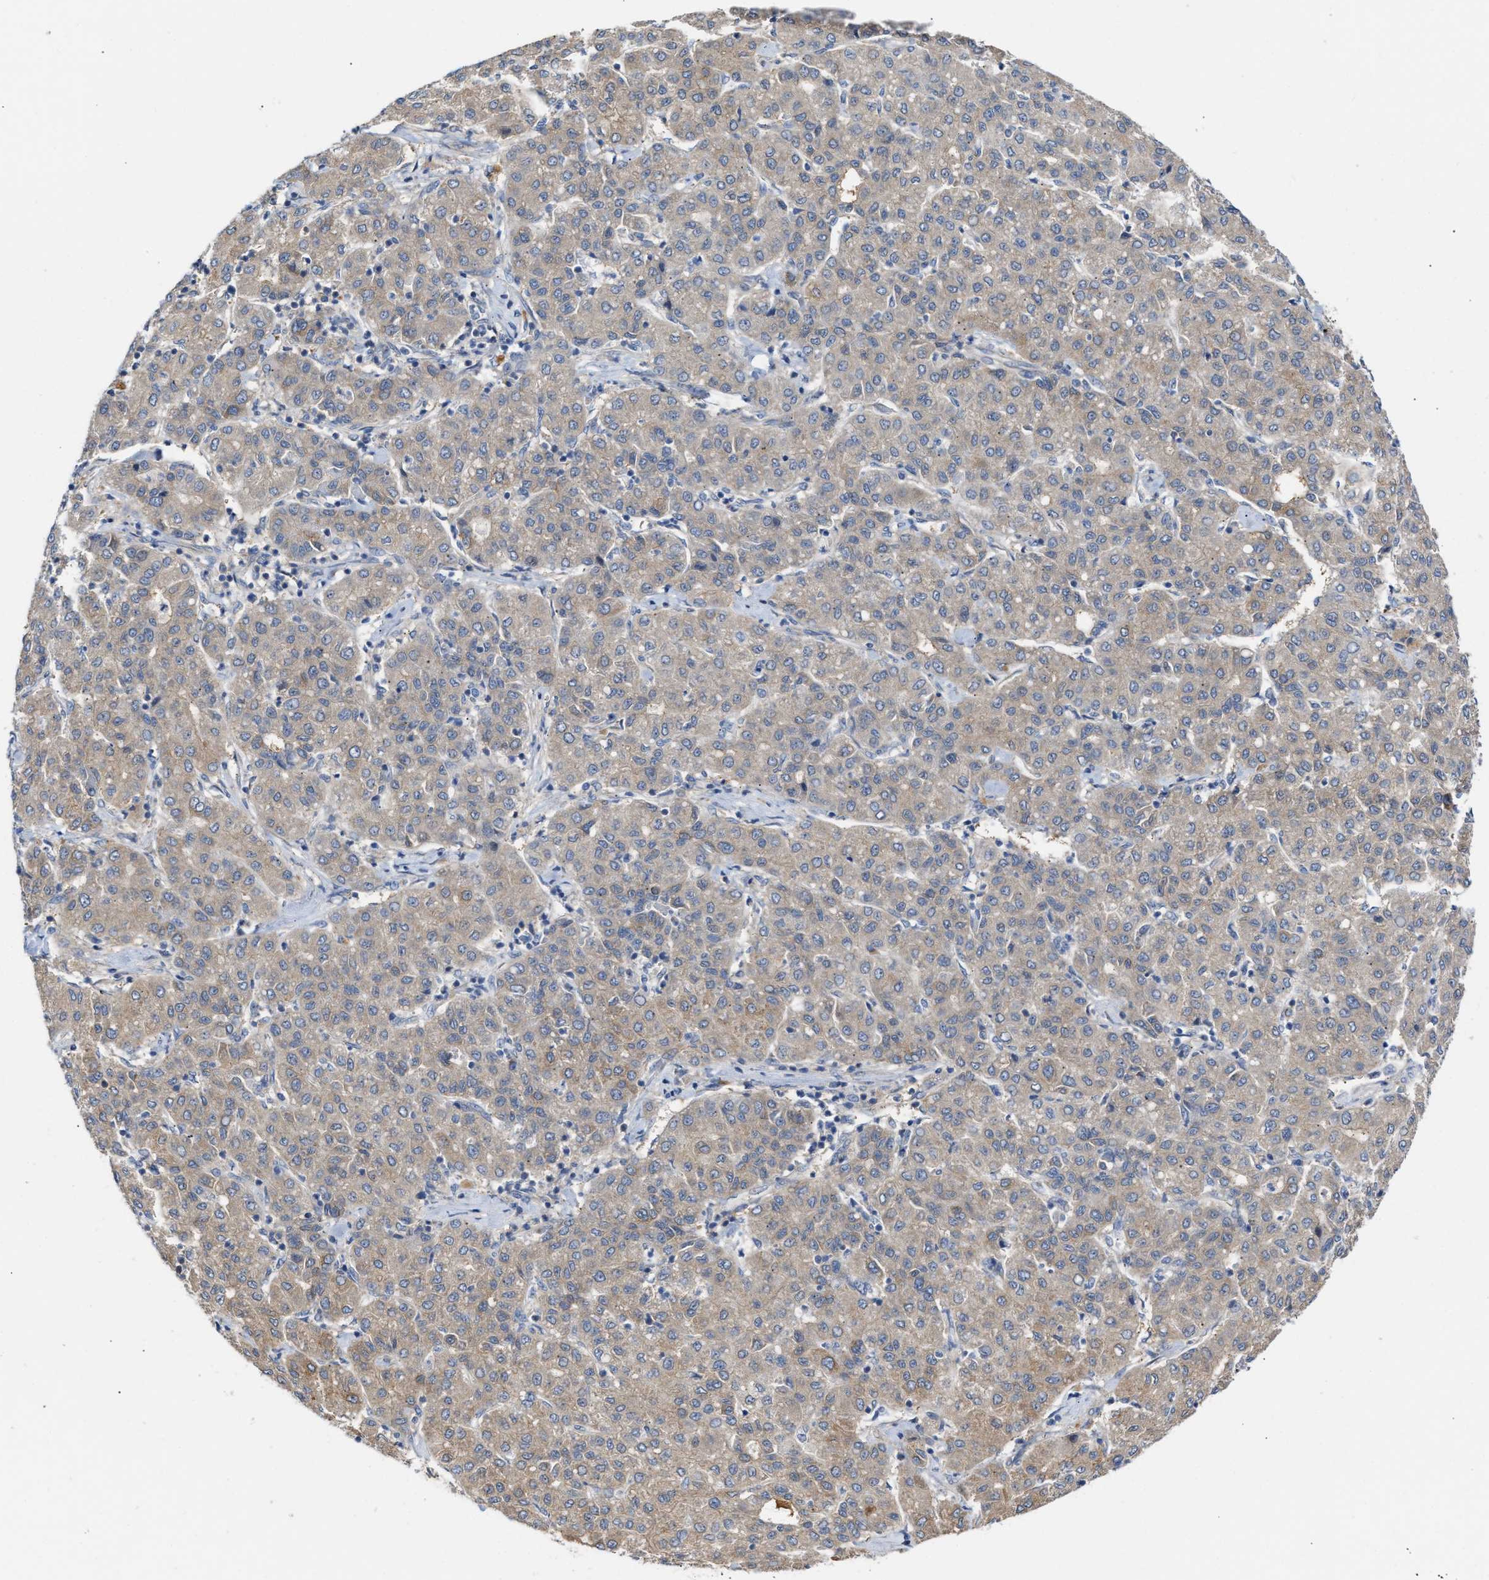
{"staining": {"intensity": "moderate", "quantity": "25%-75%", "location": "cytoplasmic/membranous"}, "tissue": "liver cancer", "cell_type": "Tumor cells", "image_type": "cancer", "snomed": [{"axis": "morphology", "description": "Carcinoma, Hepatocellular, NOS"}, {"axis": "topography", "description": "Liver"}], "caption": "This micrograph exhibits immunohistochemistry staining of hepatocellular carcinoma (liver), with medium moderate cytoplasmic/membranous positivity in about 25%-75% of tumor cells.", "gene": "BBLN", "patient": {"sex": "male", "age": 65}}